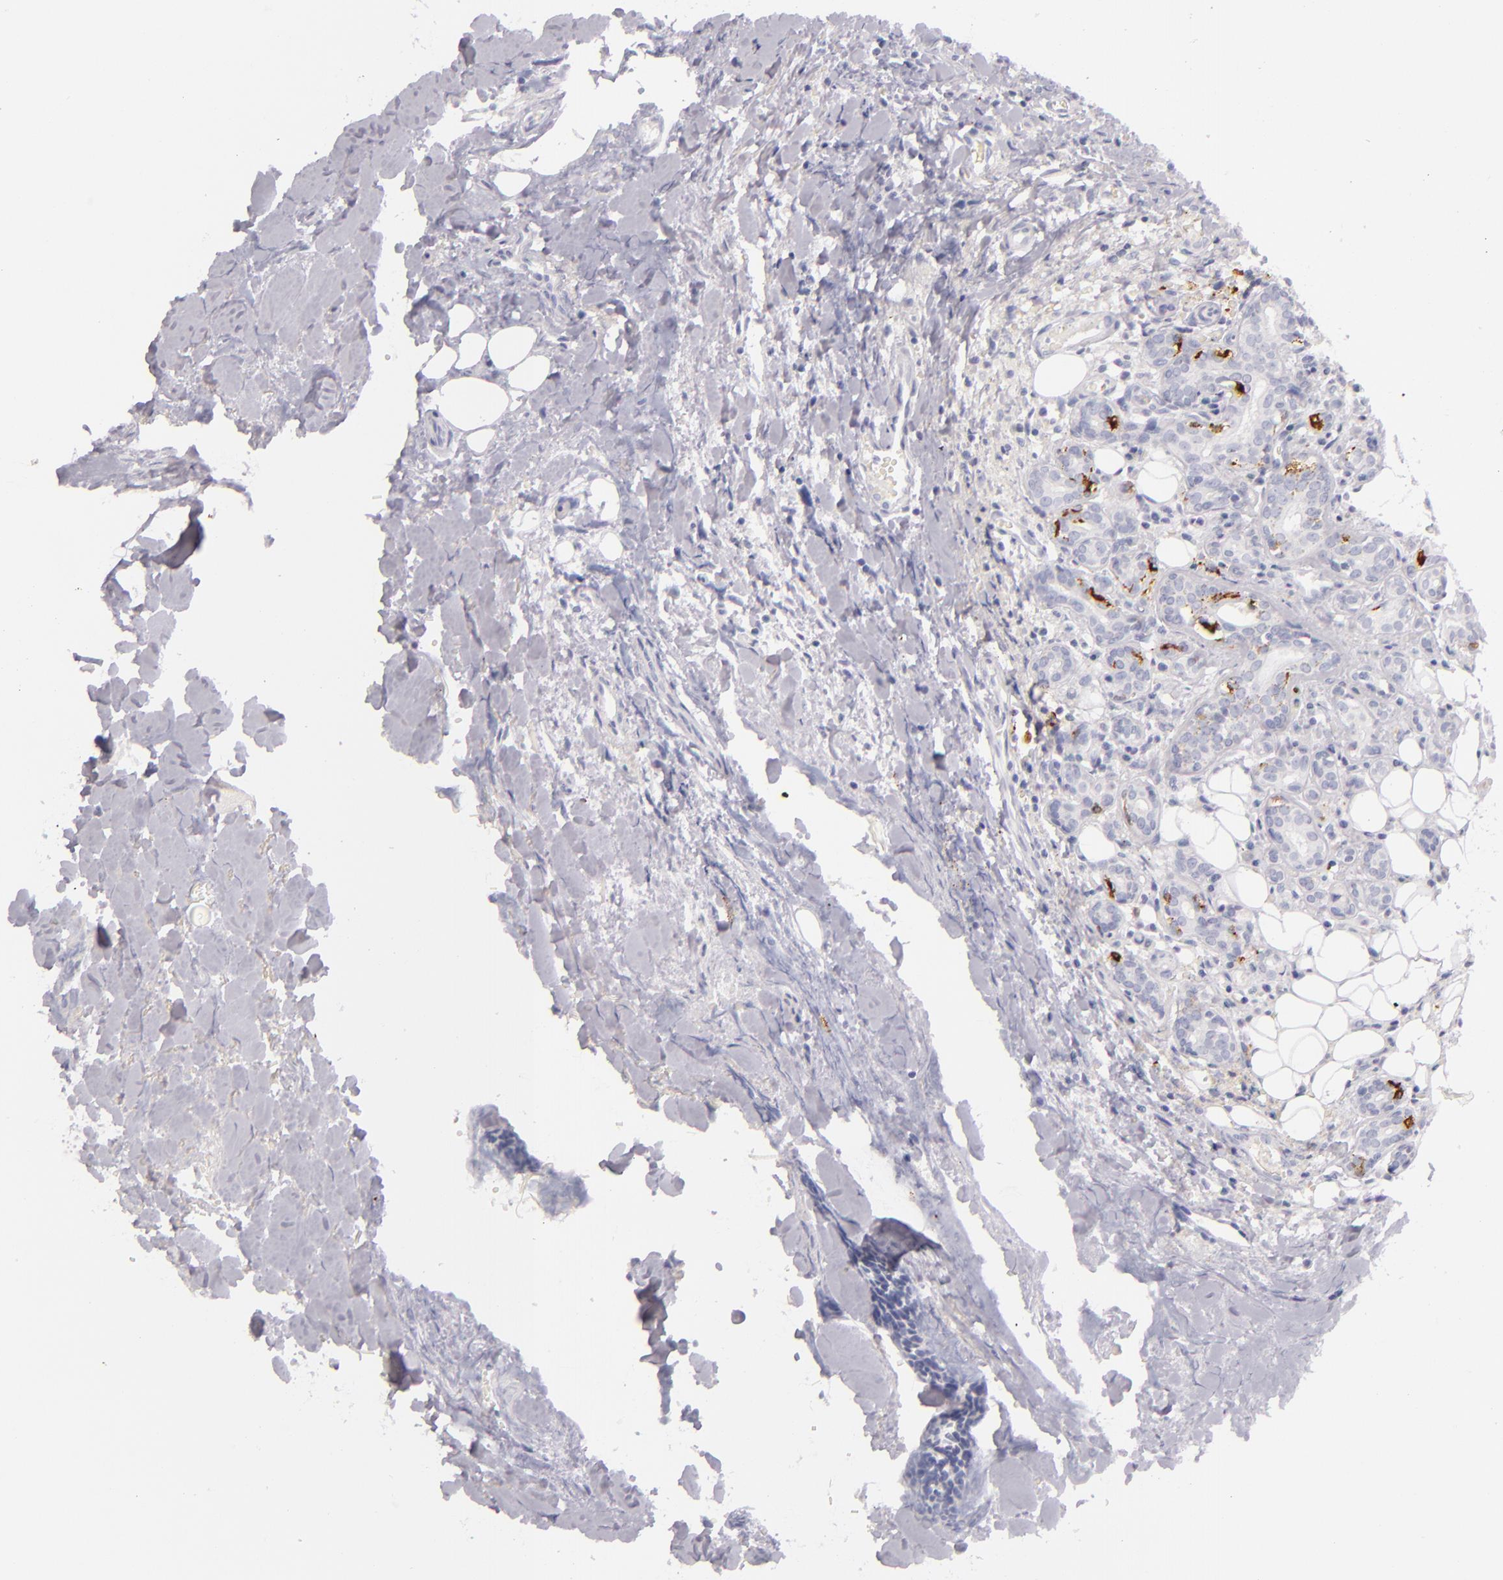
{"staining": {"intensity": "negative", "quantity": "none", "location": "none"}, "tissue": "head and neck cancer", "cell_type": "Tumor cells", "image_type": "cancer", "snomed": [{"axis": "morphology", "description": "Squamous cell carcinoma, NOS"}, {"axis": "topography", "description": "Salivary gland"}, {"axis": "topography", "description": "Head-Neck"}], "caption": "Immunohistochemistry (IHC) micrograph of human head and neck cancer (squamous cell carcinoma) stained for a protein (brown), which exhibits no positivity in tumor cells.", "gene": "CD207", "patient": {"sex": "male", "age": 70}}